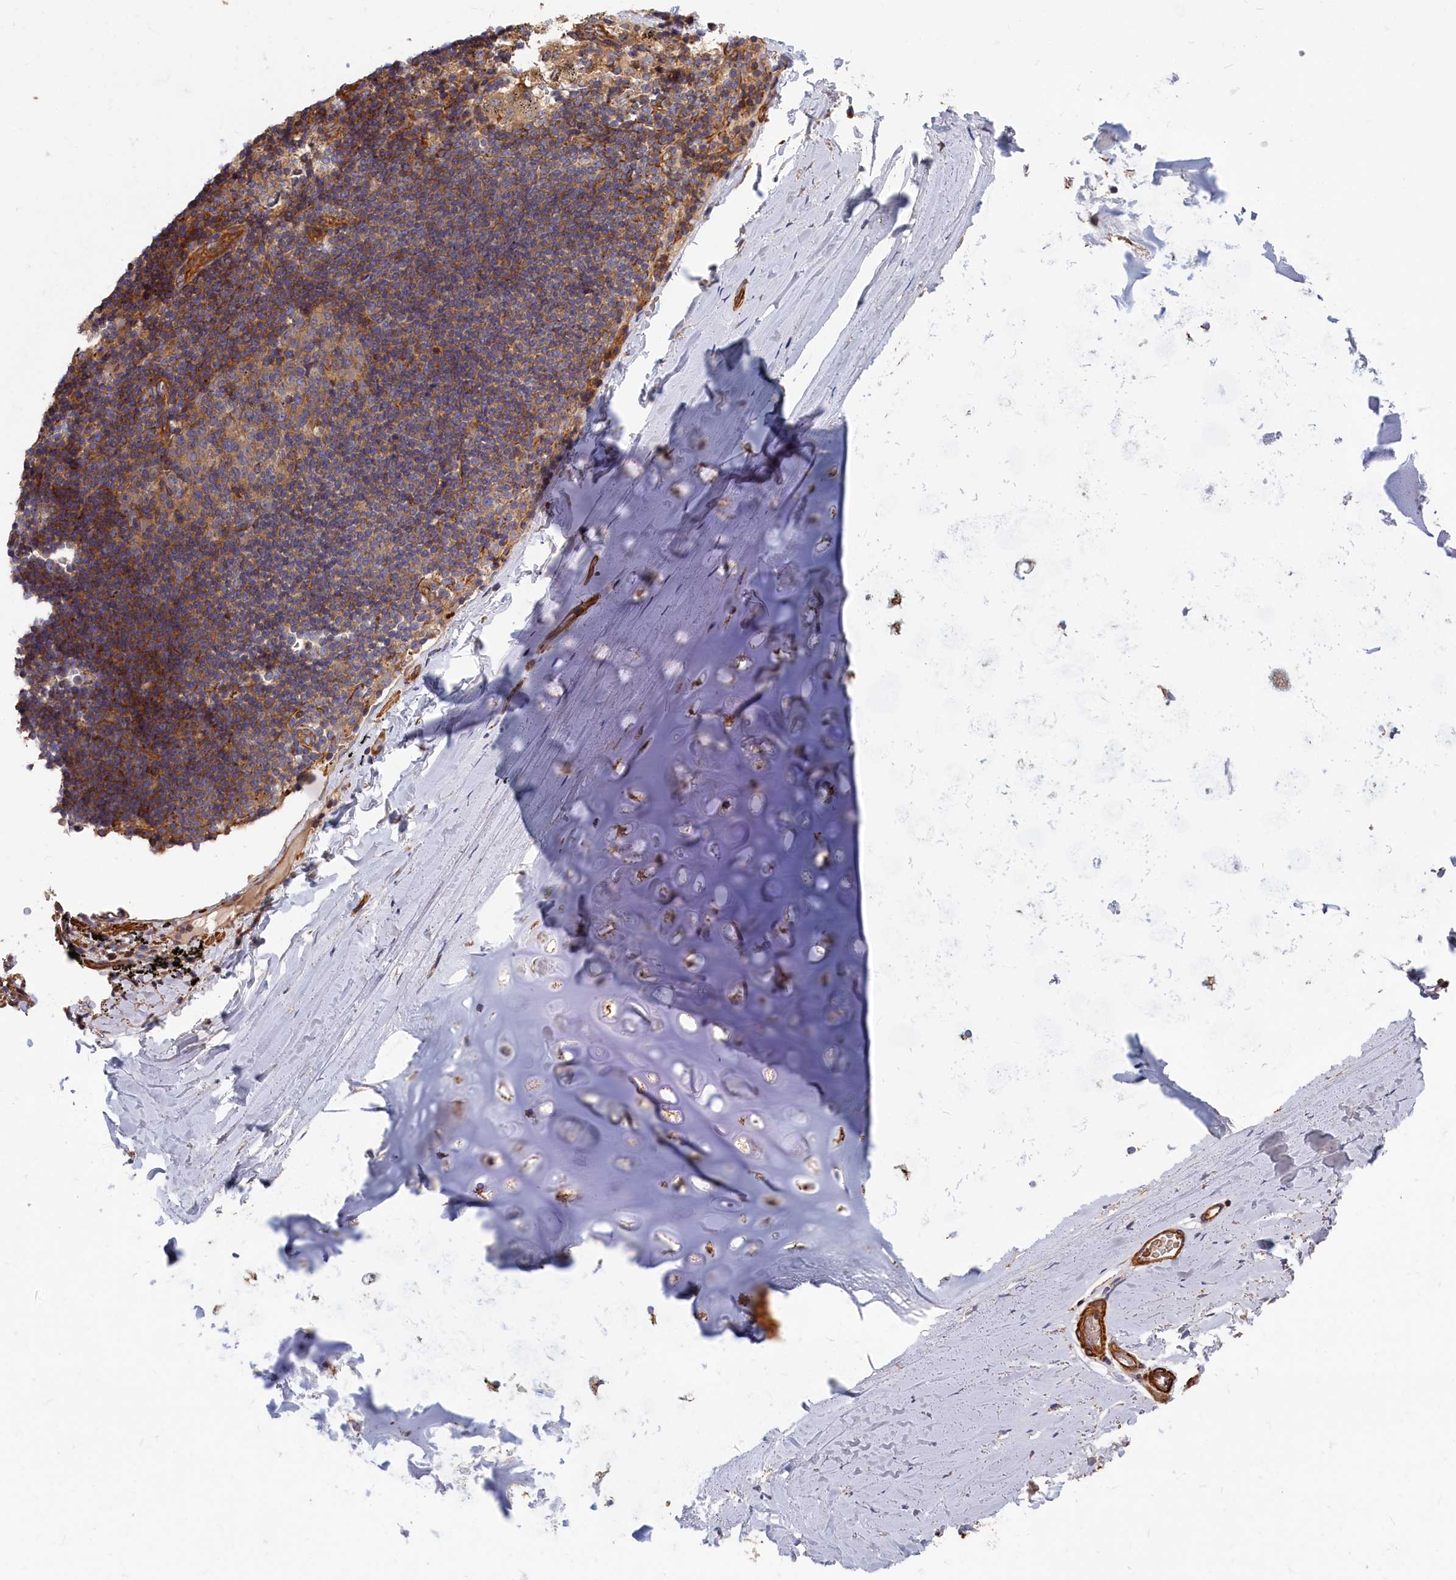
{"staining": {"intensity": "negative", "quantity": "none", "location": "none"}, "tissue": "adipose tissue", "cell_type": "Adipocytes", "image_type": "normal", "snomed": [{"axis": "morphology", "description": "Normal tissue, NOS"}, {"axis": "topography", "description": "Lymph node"}, {"axis": "topography", "description": "Bronchus"}], "caption": "This is a photomicrograph of immunohistochemistry staining of unremarkable adipose tissue, which shows no positivity in adipocytes.", "gene": "LDHD", "patient": {"sex": "male", "age": 63}}